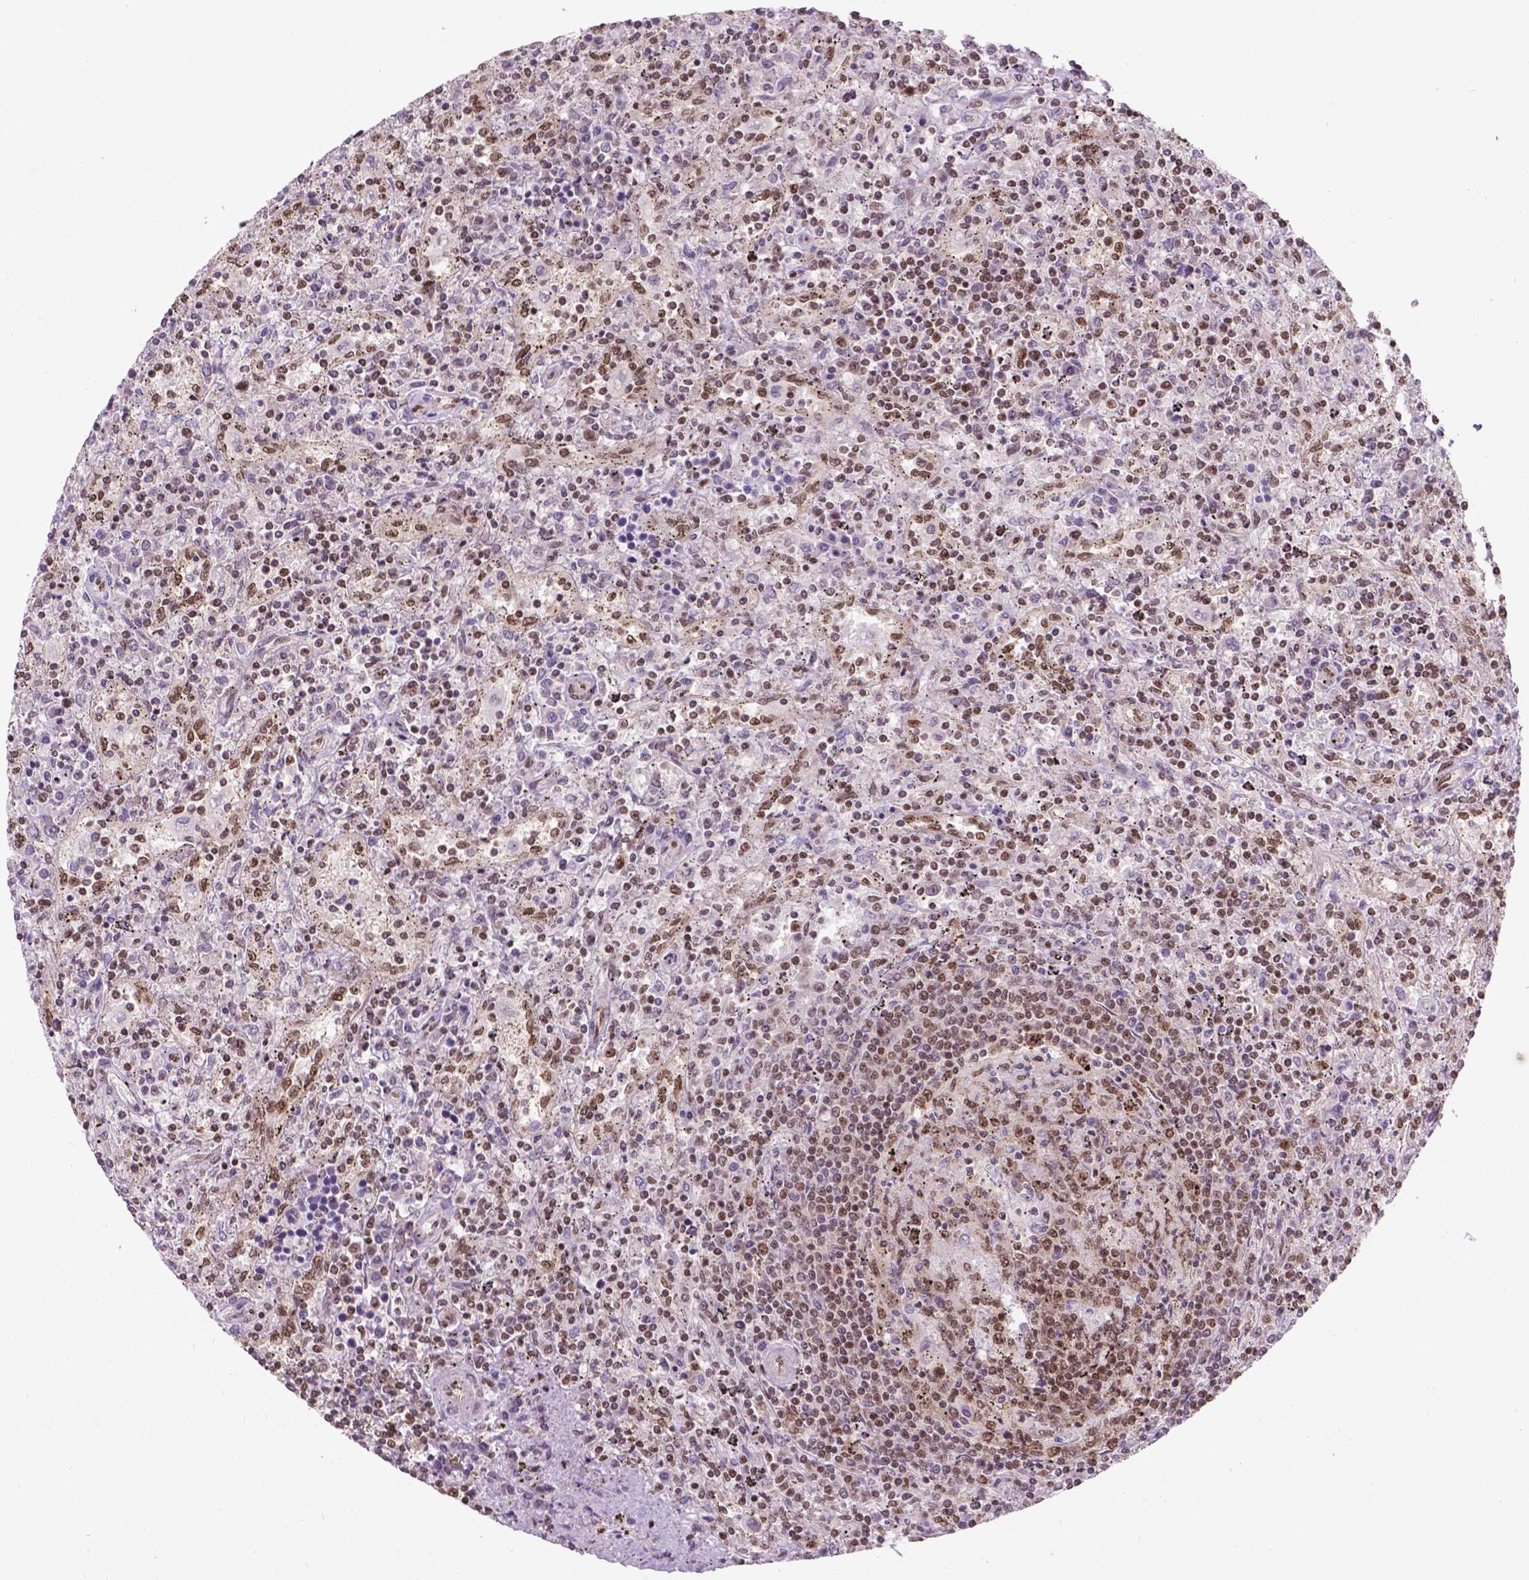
{"staining": {"intensity": "moderate", "quantity": "<25%", "location": "nuclear"}, "tissue": "lymphoma", "cell_type": "Tumor cells", "image_type": "cancer", "snomed": [{"axis": "morphology", "description": "Malignant lymphoma, non-Hodgkin's type, Low grade"}, {"axis": "topography", "description": "Spleen"}], "caption": "Approximately <25% of tumor cells in lymphoma exhibit moderate nuclear protein staining as visualized by brown immunohistochemical staining.", "gene": "CSNK2A1", "patient": {"sex": "male", "age": 62}}